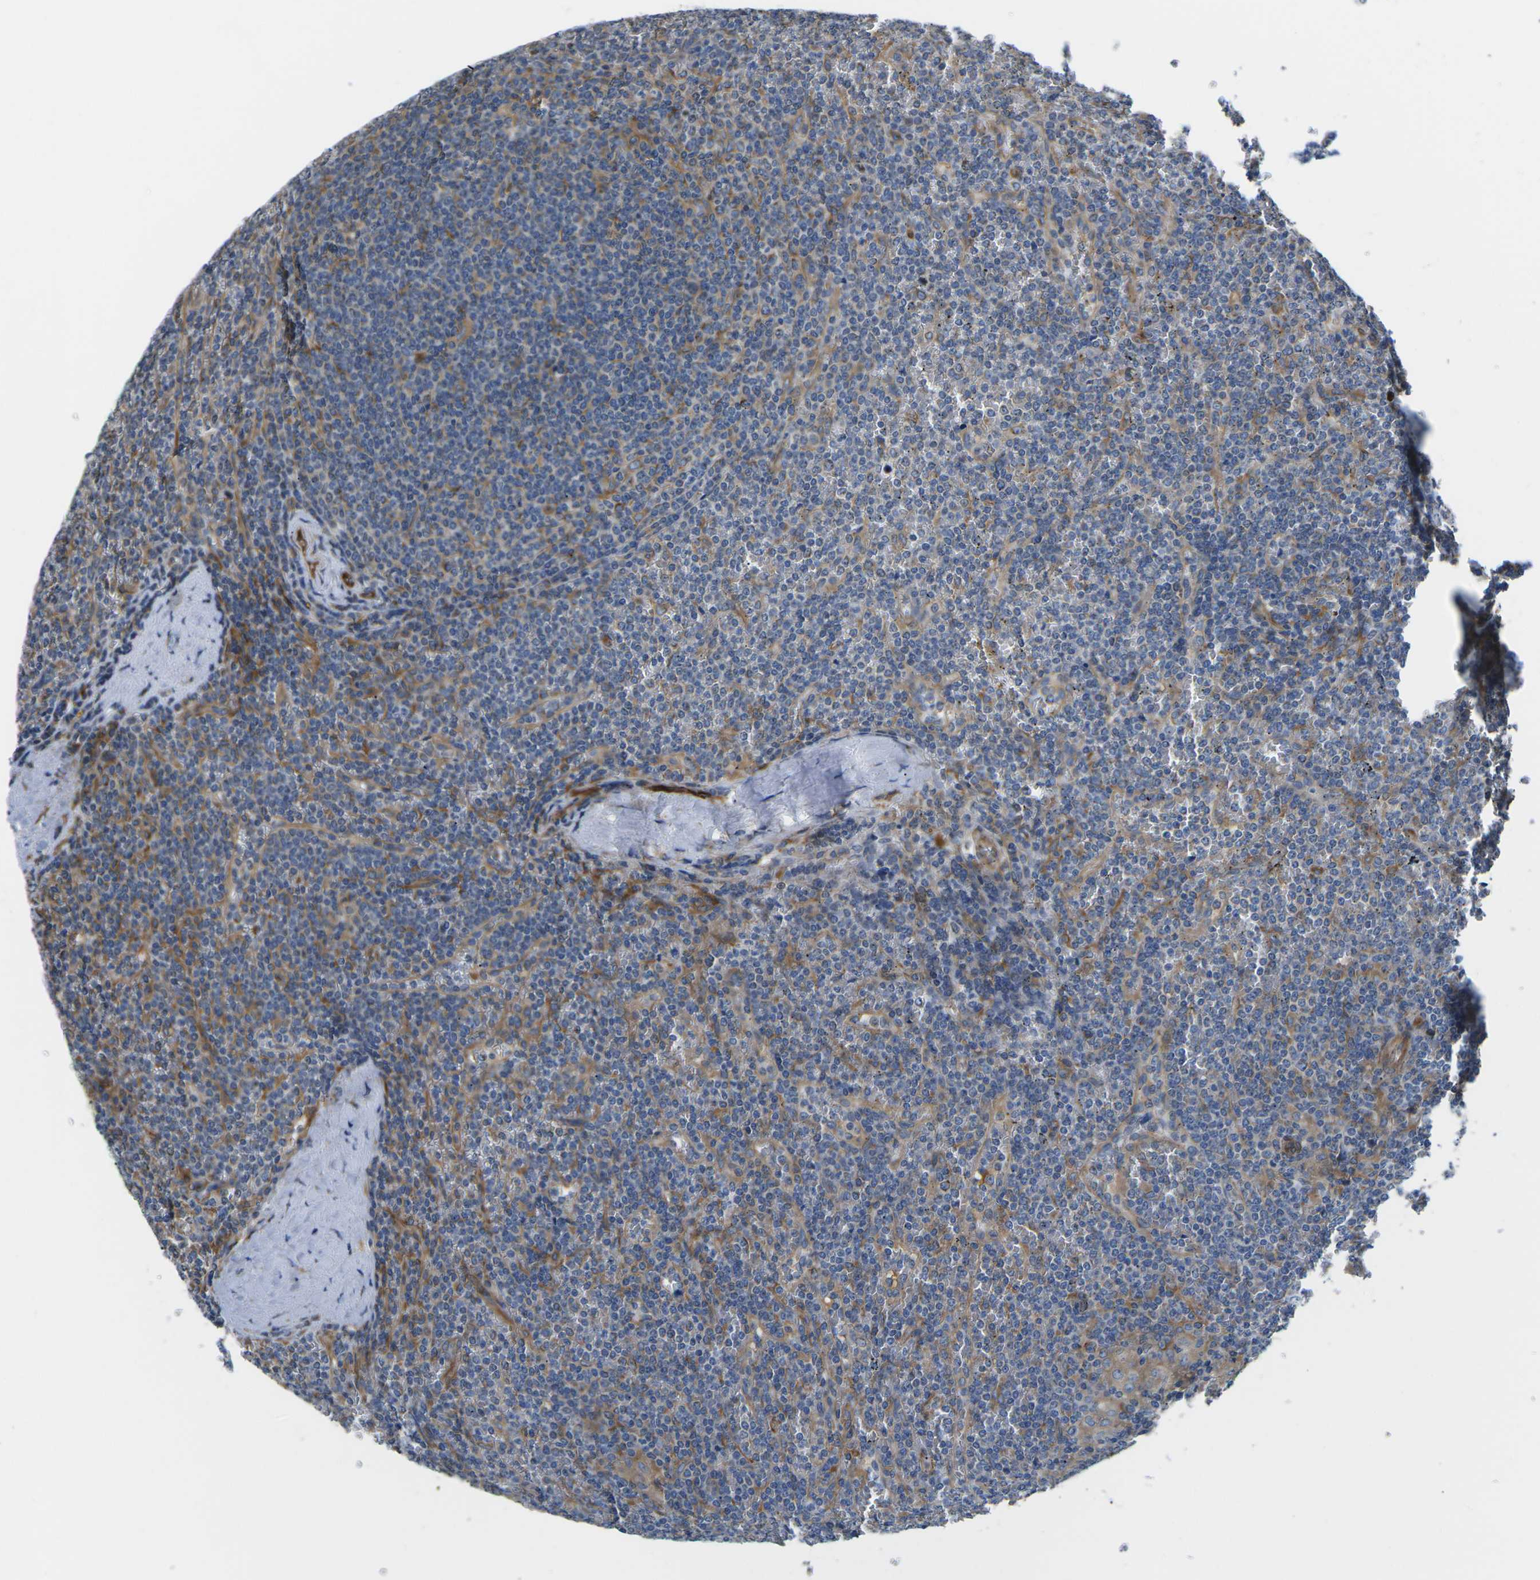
{"staining": {"intensity": "weak", "quantity": "<25%", "location": "cytoplasmic/membranous"}, "tissue": "lymphoma", "cell_type": "Tumor cells", "image_type": "cancer", "snomed": [{"axis": "morphology", "description": "Malignant lymphoma, non-Hodgkin's type, Low grade"}, {"axis": "topography", "description": "Spleen"}], "caption": "There is no significant positivity in tumor cells of lymphoma.", "gene": "TMEFF2", "patient": {"sex": "female", "age": 19}}